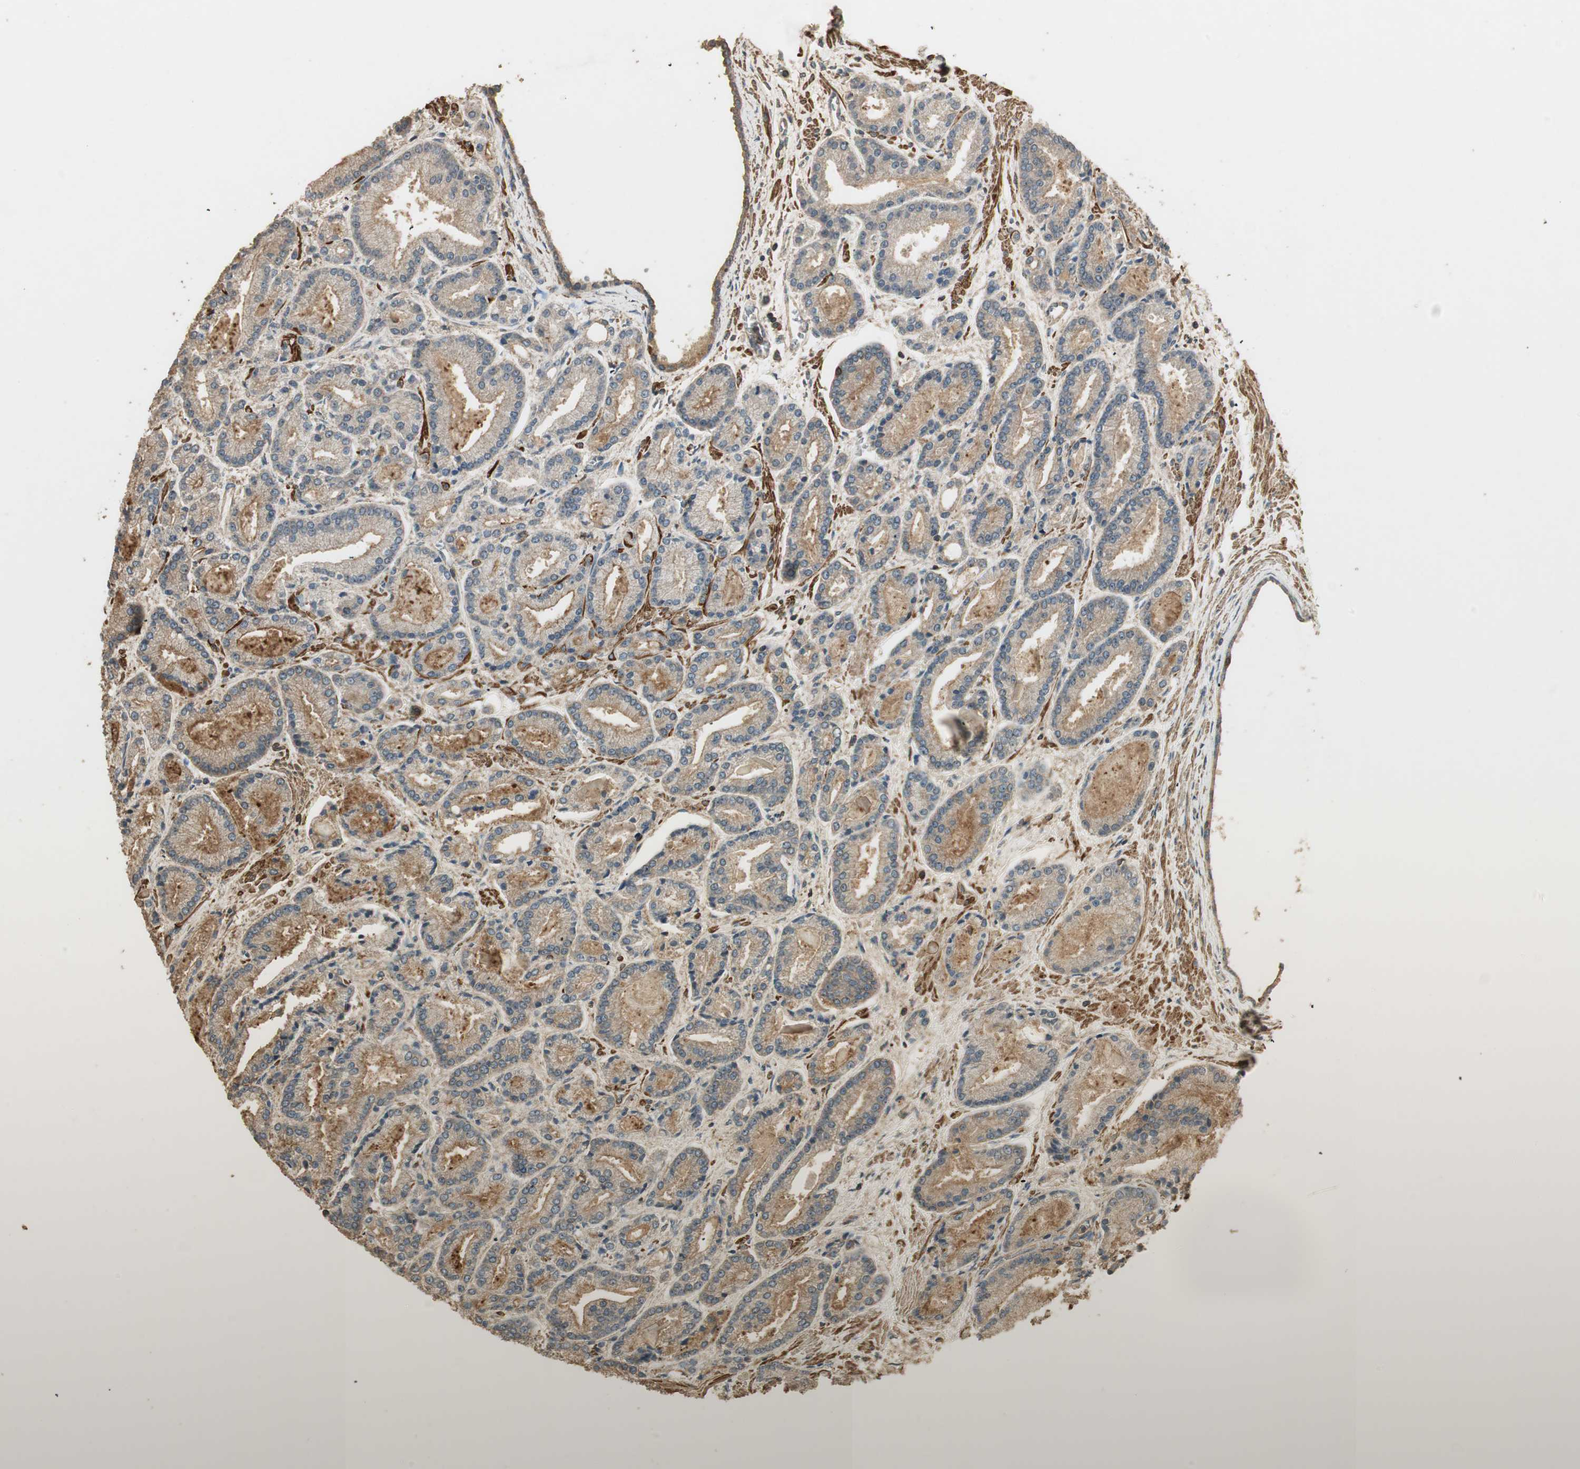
{"staining": {"intensity": "moderate", "quantity": "25%-75%", "location": "cytoplasmic/membranous"}, "tissue": "prostate cancer", "cell_type": "Tumor cells", "image_type": "cancer", "snomed": [{"axis": "morphology", "description": "Adenocarcinoma, Low grade"}, {"axis": "topography", "description": "Prostate"}], "caption": "Prostate low-grade adenocarcinoma tissue shows moderate cytoplasmic/membranous staining in approximately 25%-75% of tumor cells", "gene": "USP2", "patient": {"sex": "male", "age": 59}}